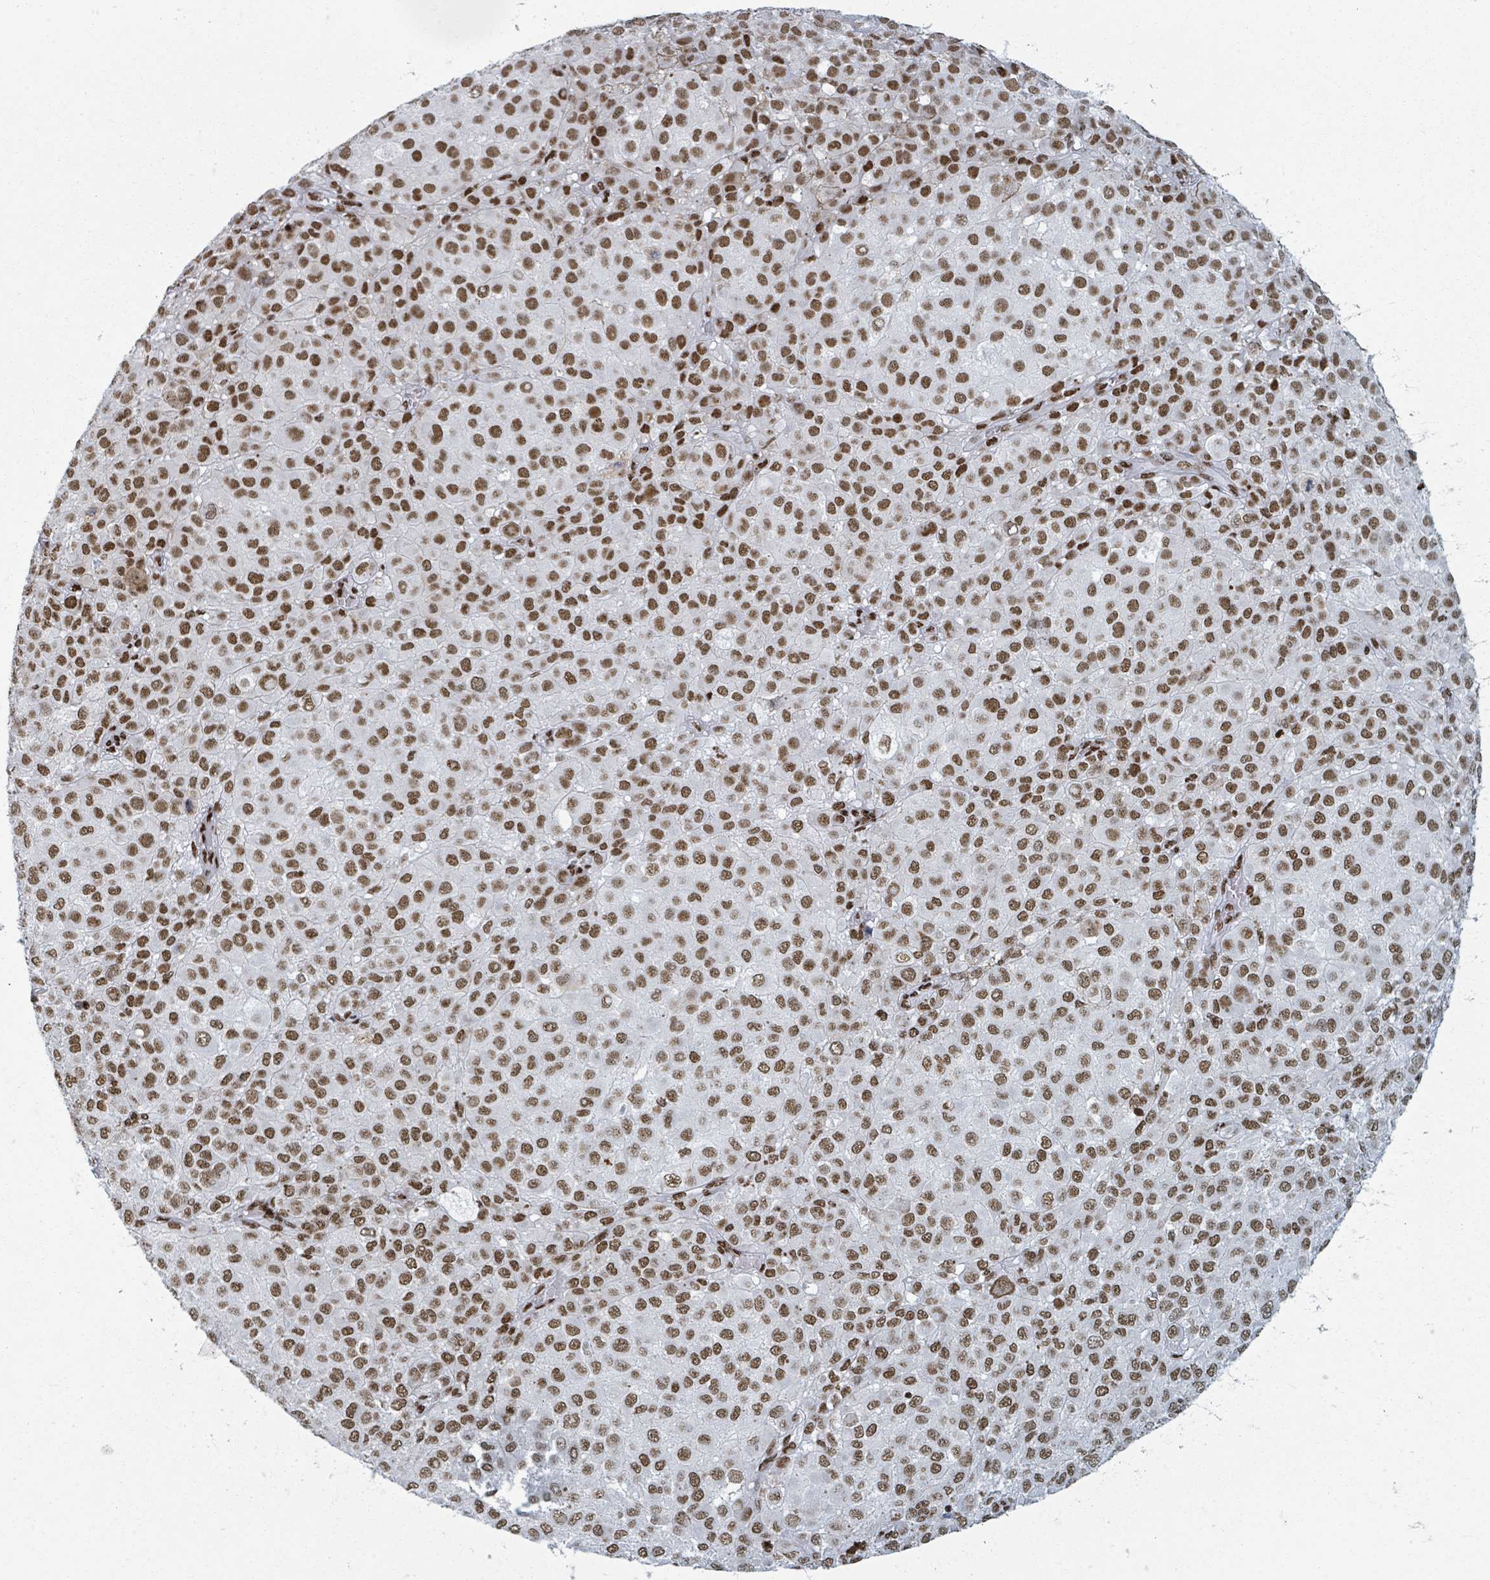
{"staining": {"intensity": "moderate", "quantity": ">75%", "location": "nuclear"}, "tissue": "melanoma", "cell_type": "Tumor cells", "image_type": "cancer", "snomed": [{"axis": "morphology", "description": "Malignant melanoma, NOS"}, {"axis": "topography", "description": "Skin"}], "caption": "Moderate nuclear protein expression is seen in approximately >75% of tumor cells in malignant melanoma.", "gene": "DHX16", "patient": {"sex": "male", "age": 64}}